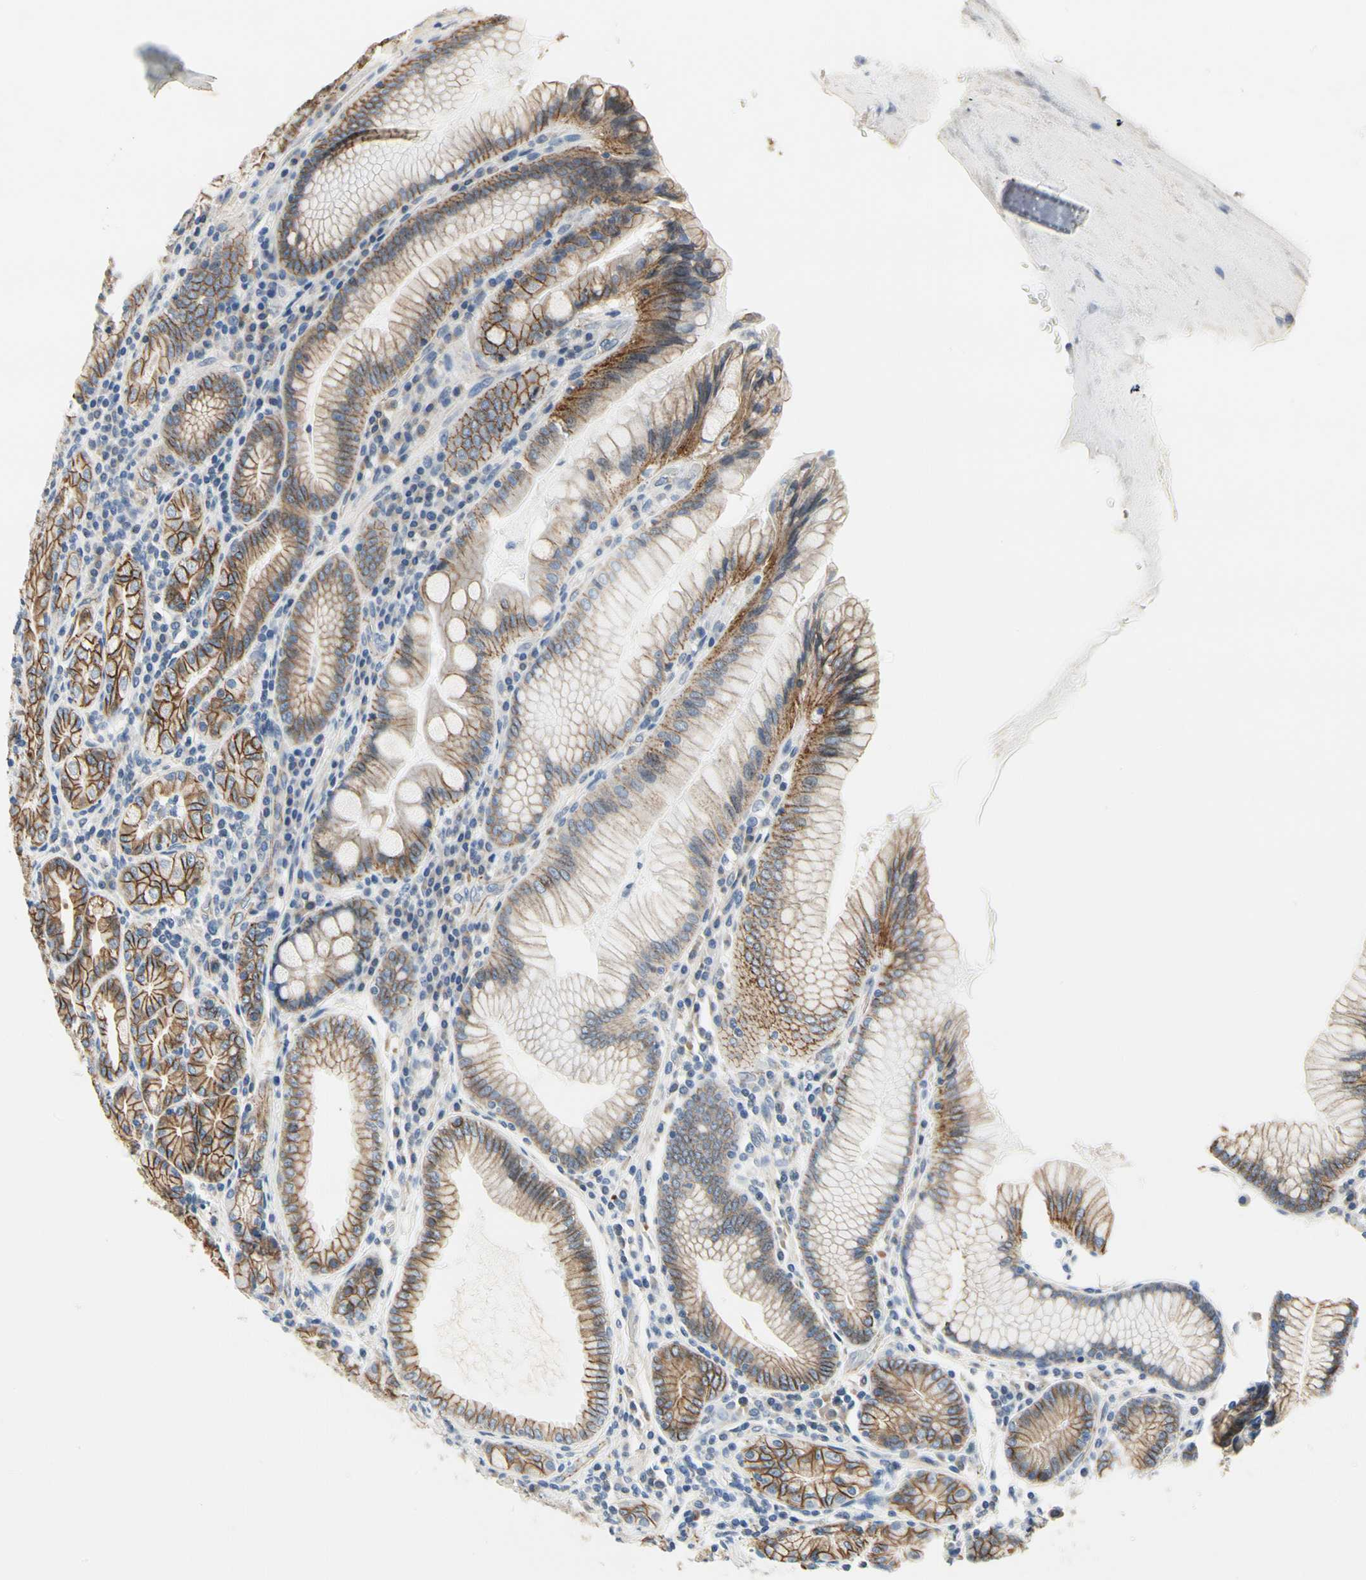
{"staining": {"intensity": "weak", "quantity": ">75%", "location": "cytoplasmic/membranous"}, "tissue": "stomach", "cell_type": "Glandular cells", "image_type": "normal", "snomed": [{"axis": "morphology", "description": "Normal tissue, NOS"}, {"axis": "topography", "description": "Stomach, lower"}], "caption": "Immunohistochemistry of normal stomach reveals low levels of weak cytoplasmic/membranous positivity in about >75% of glandular cells. (Stains: DAB (3,3'-diaminobenzidine) in brown, nuclei in blue, Microscopy: brightfield microscopy at high magnification).", "gene": "LGR6", "patient": {"sex": "female", "age": 76}}